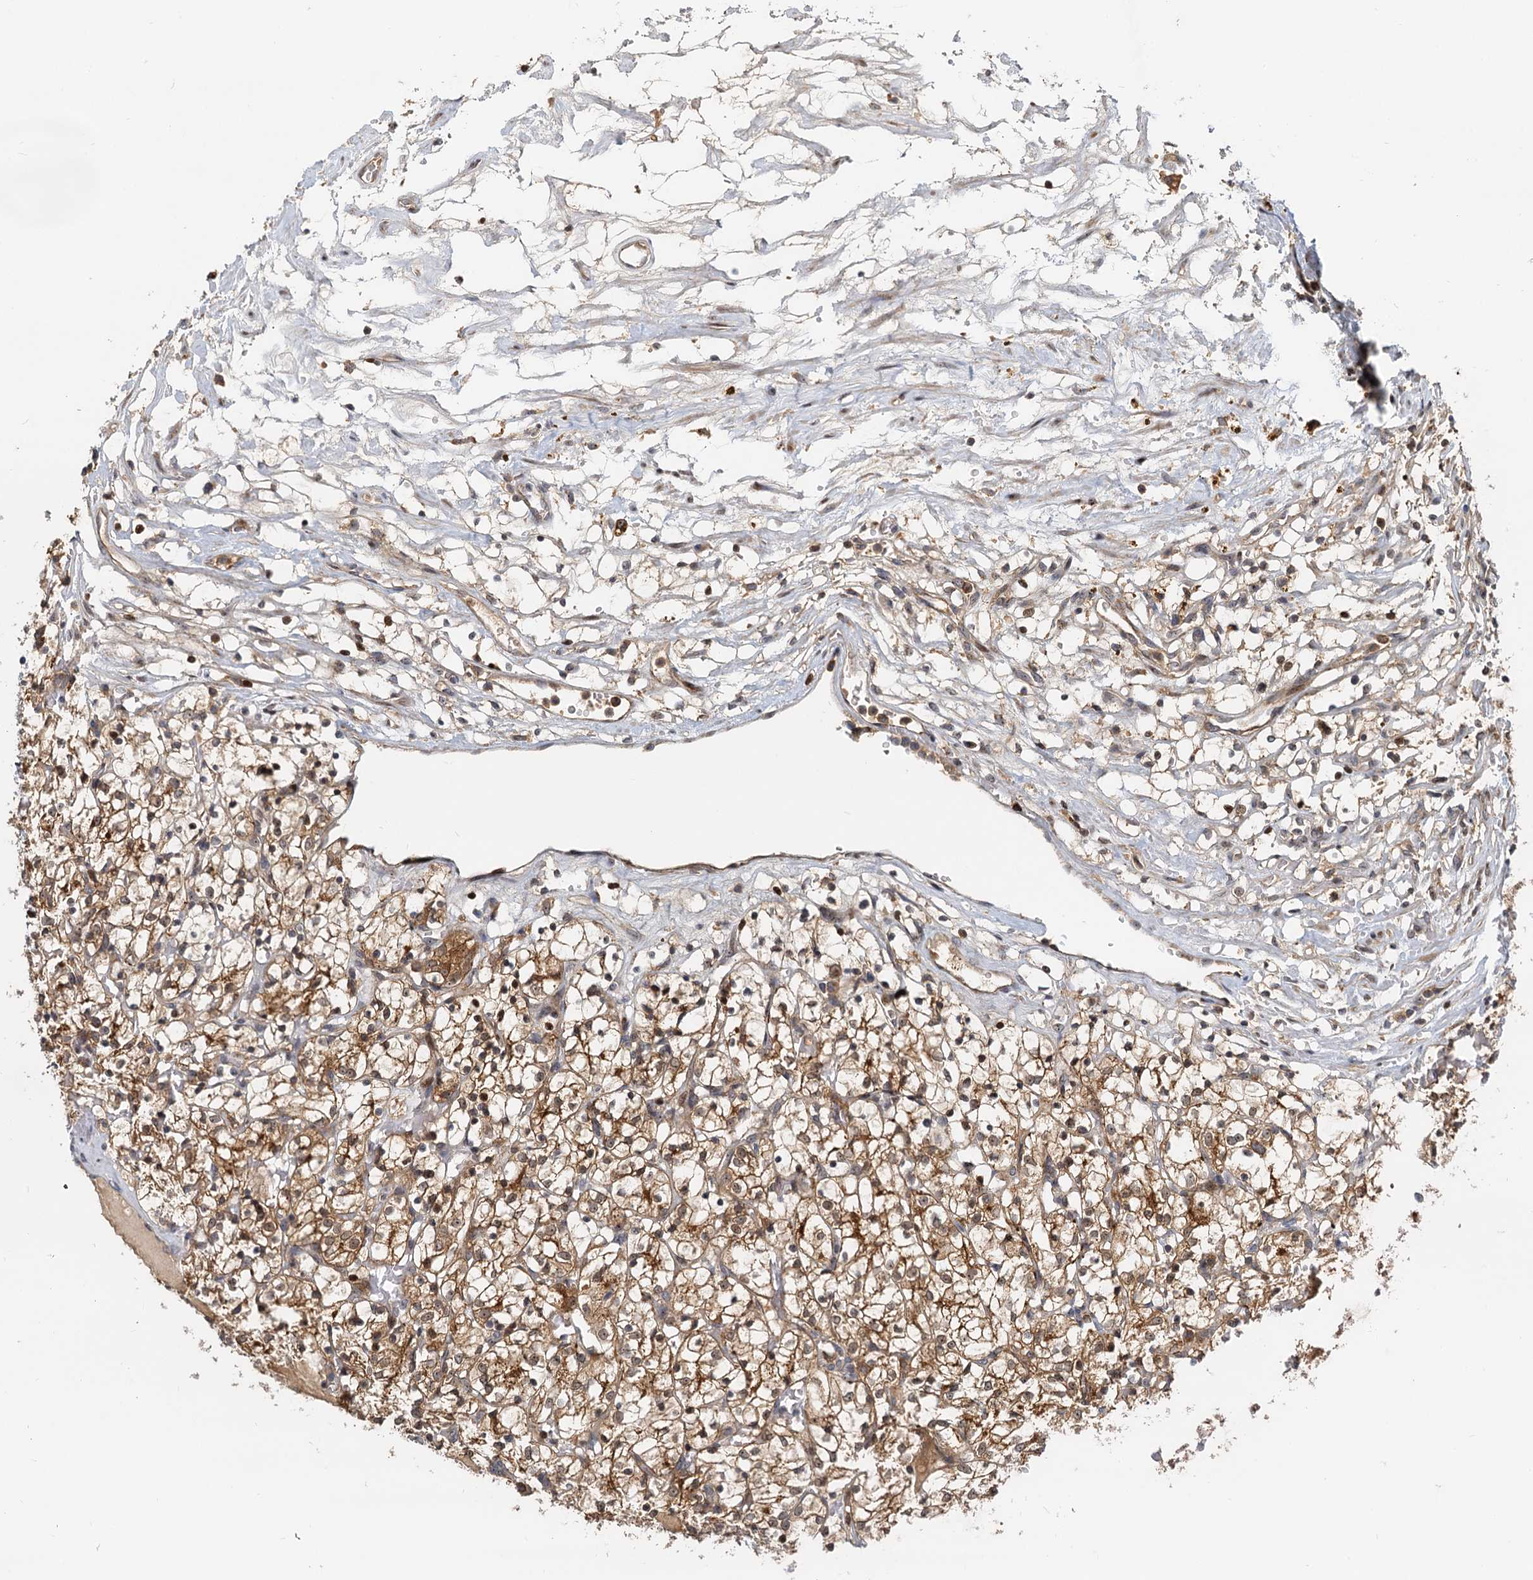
{"staining": {"intensity": "moderate", "quantity": ">75%", "location": "cytoplasmic/membranous"}, "tissue": "renal cancer", "cell_type": "Tumor cells", "image_type": "cancer", "snomed": [{"axis": "morphology", "description": "Adenocarcinoma, NOS"}, {"axis": "topography", "description": "Kidney"}], "caption": "Renal adenocarcinoma stained with immunohistochemistry (IHC) shows moderate cytoplasmic/membranous staining in approximately >75% of tumor cells. (DAB (3,3'-diaminobenzidine) = brown stain, brightfield microscopy at high magnification).", "gene": "TOLLIP", "patient": {"sex": "female", "age": 69}}